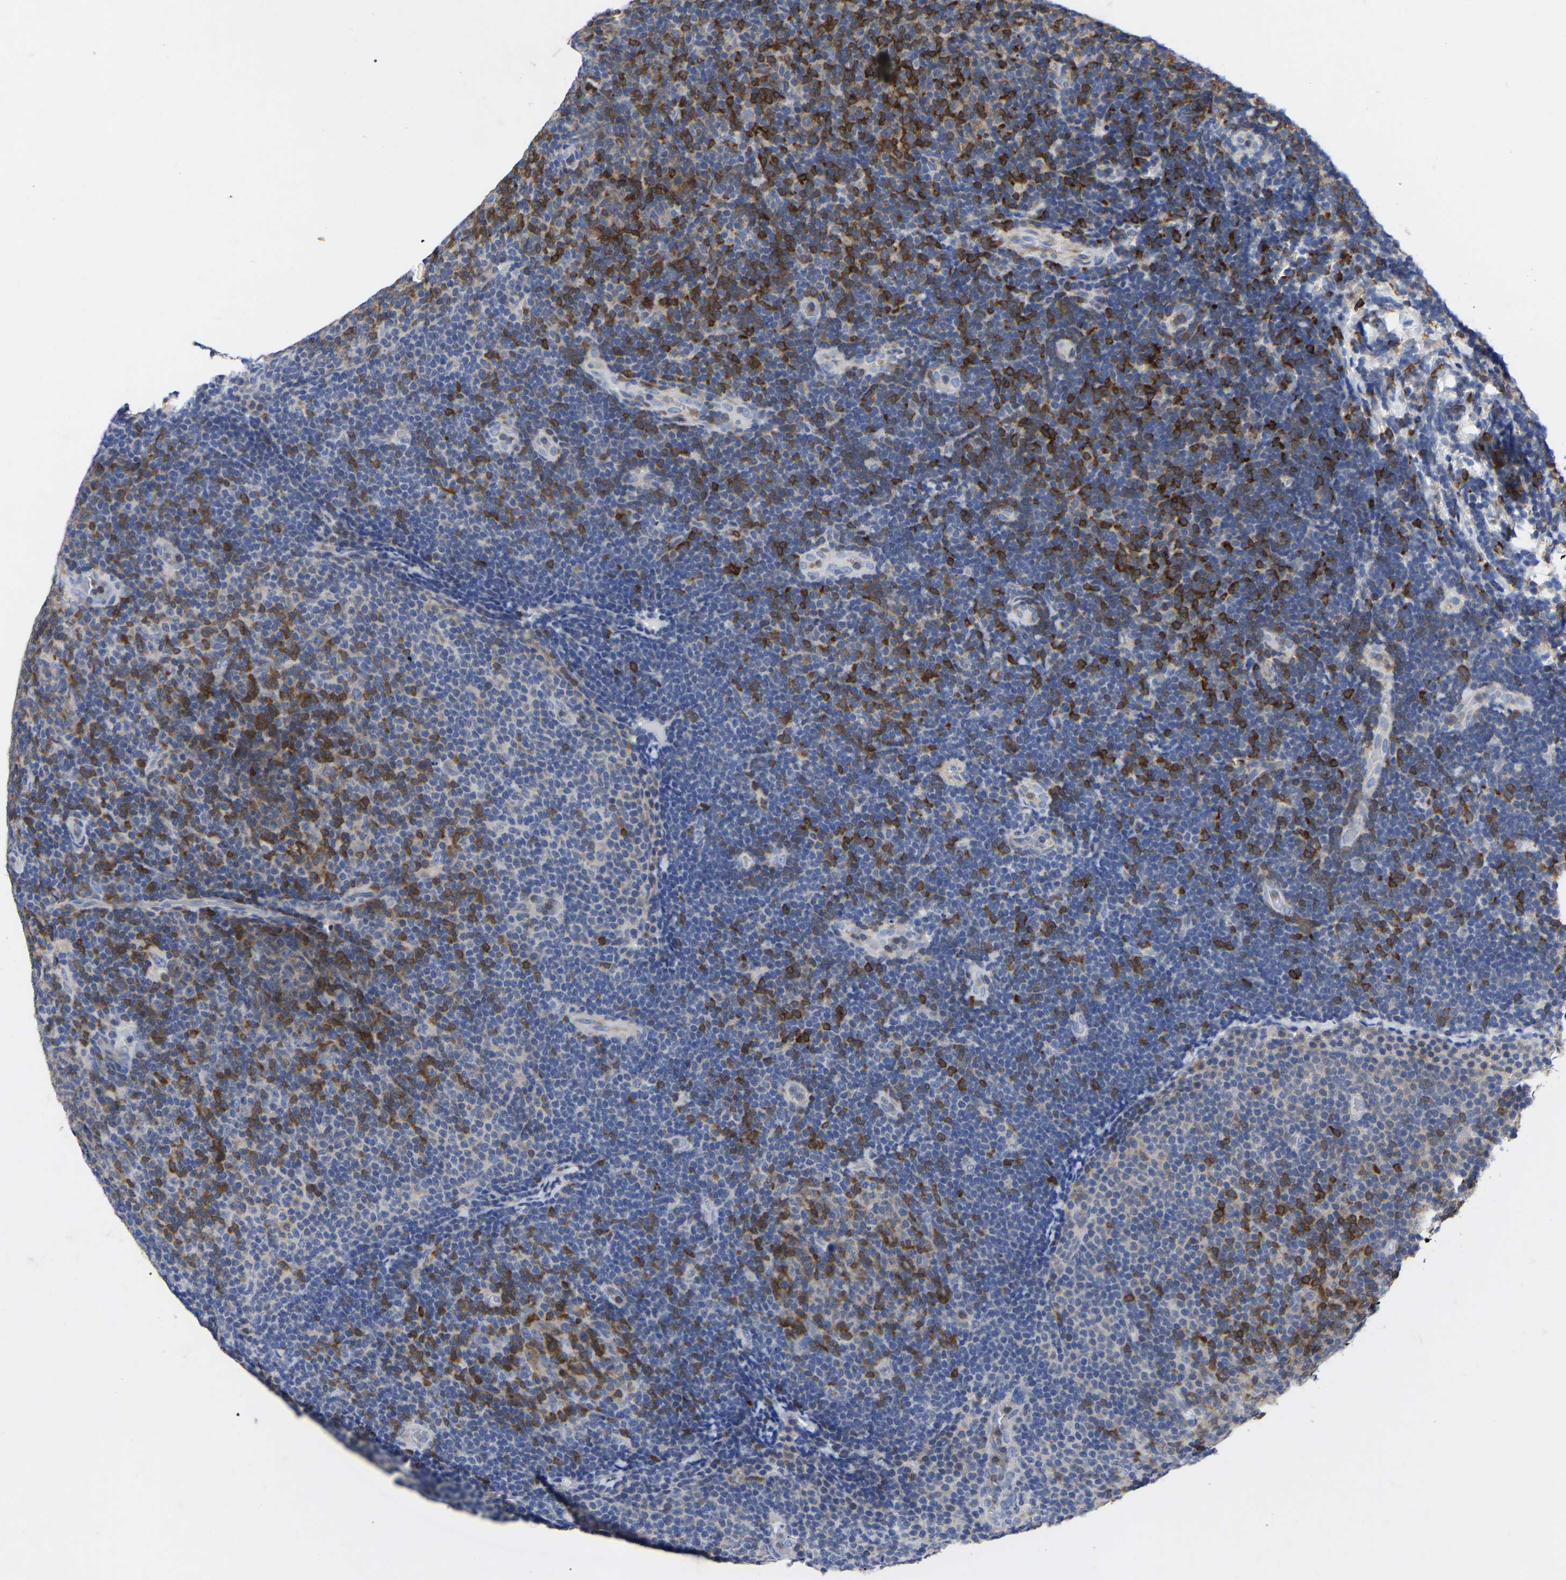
{"staining": {"intensity": "negative", "quantity": "none", "location": "none"}, "tissue": "lymphoma", "cell_type": "Tumor cells", "image_type": "cancer", "snomed": [{"axis": "morphology", "description": "Malignant lymphoma, non-Hodgkin's type, Low grade"}, {"axis": "topography", "description": "Lymph node"}], "caption": "An immunohistochemistry photomicrograph of lymphoma is shown. There is no staining in tumor cells of lymphoma.", "gene": "PTPN7", "patient": {"sex": "male", "age": 83}}